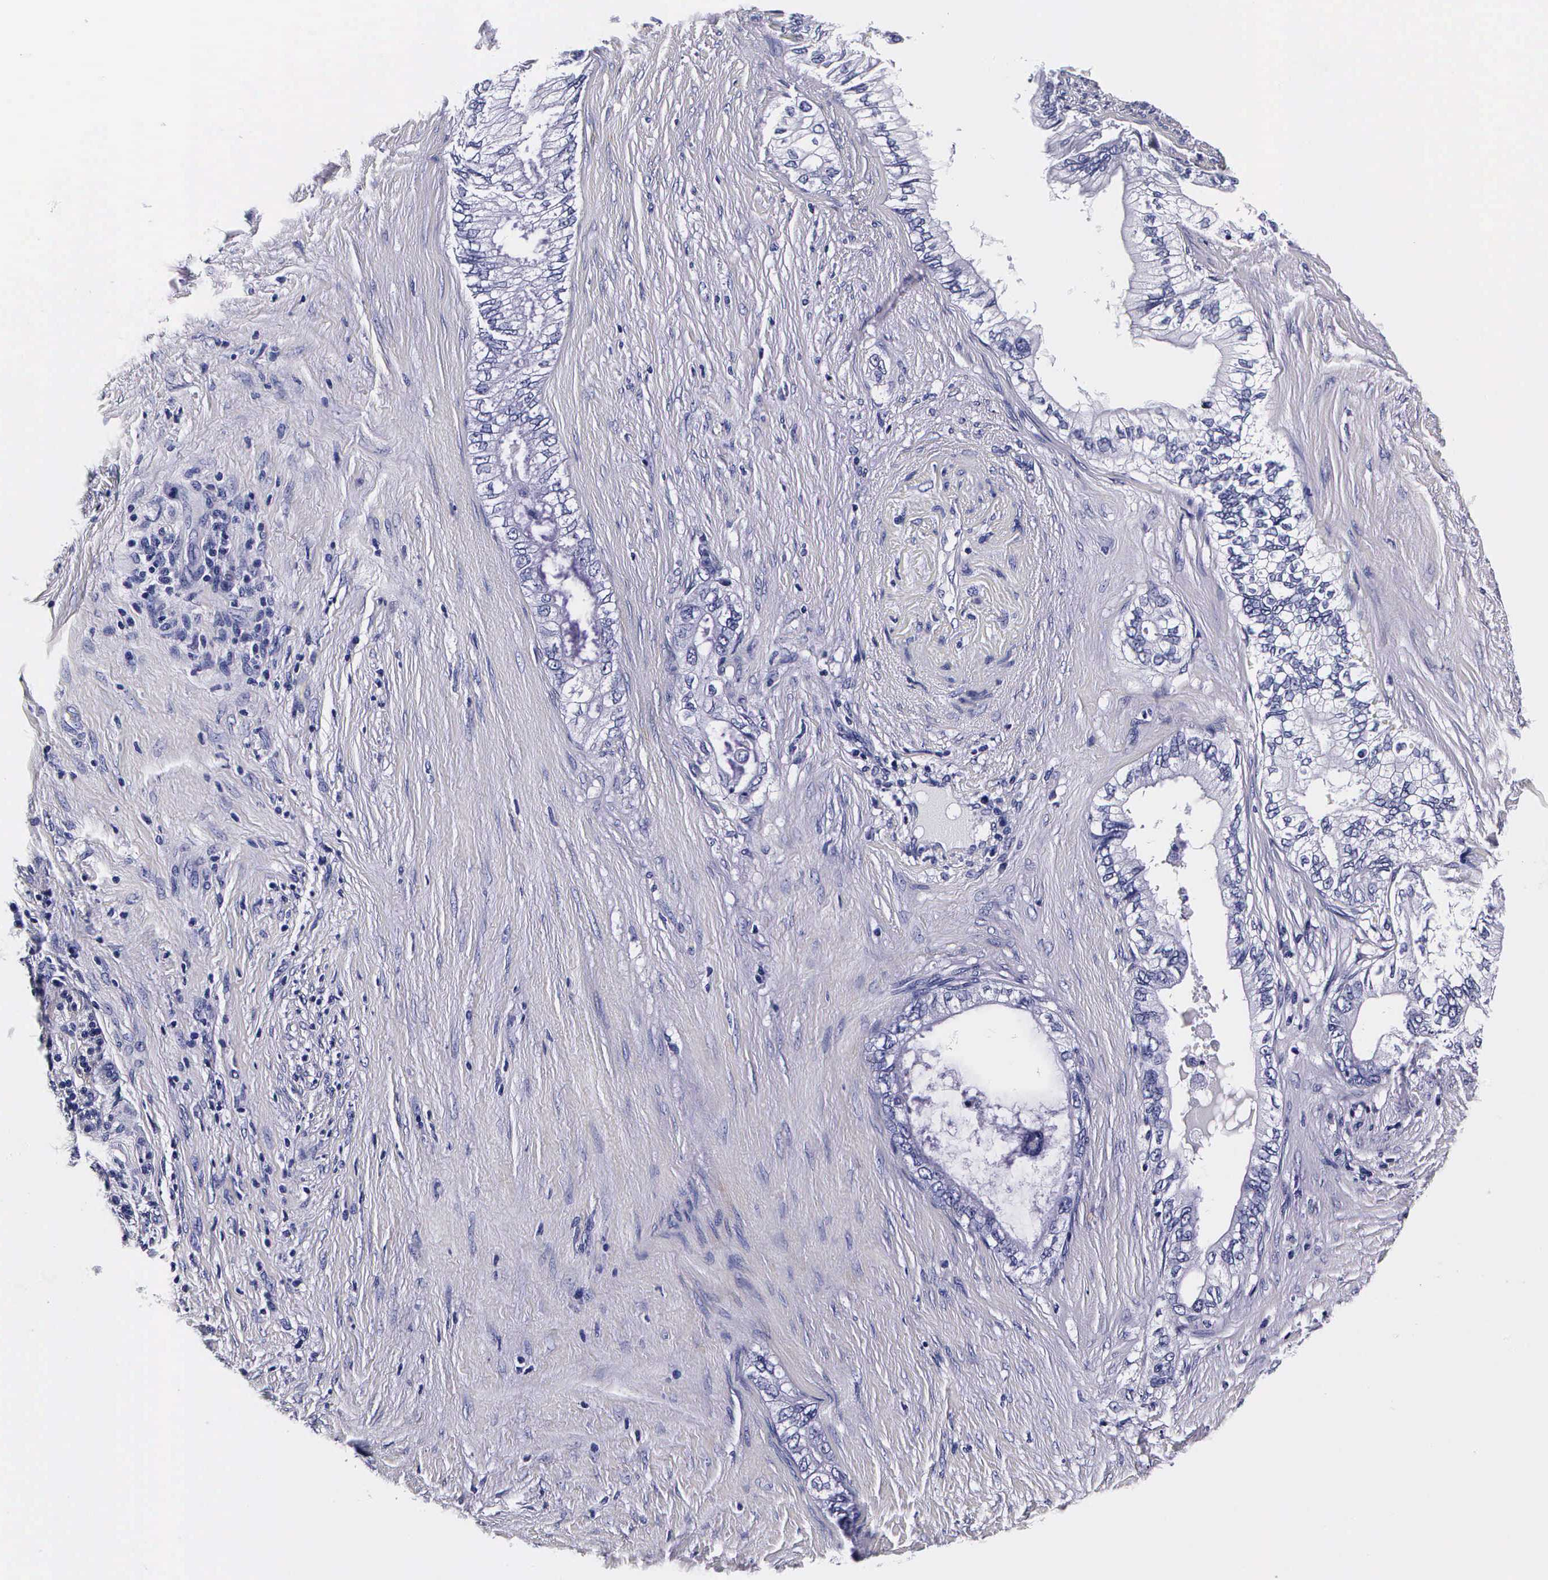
{"staining": {"intensity": "negative", "quantity": "none", "location": "none"}, "tissue": "pancreatic cancer", "cell_type": "Tumor cells", "image_type": "cancer", "snomed": [{"axis": "morphology", "description": "Adenocarcinoma, NOS"}, {"axis": "topography", "description": "Pancreas"}], "caption": "Immunohistochemistry (IHC) histopathology image of neoplastic tissue: human pancreatic cancer stained with DAB (3,3'-diaminobenzidine) demonstrates no significant protein staining in tumor cells.", "gene": "IAPP", "patient": {"sex": "female", "age": 66}}